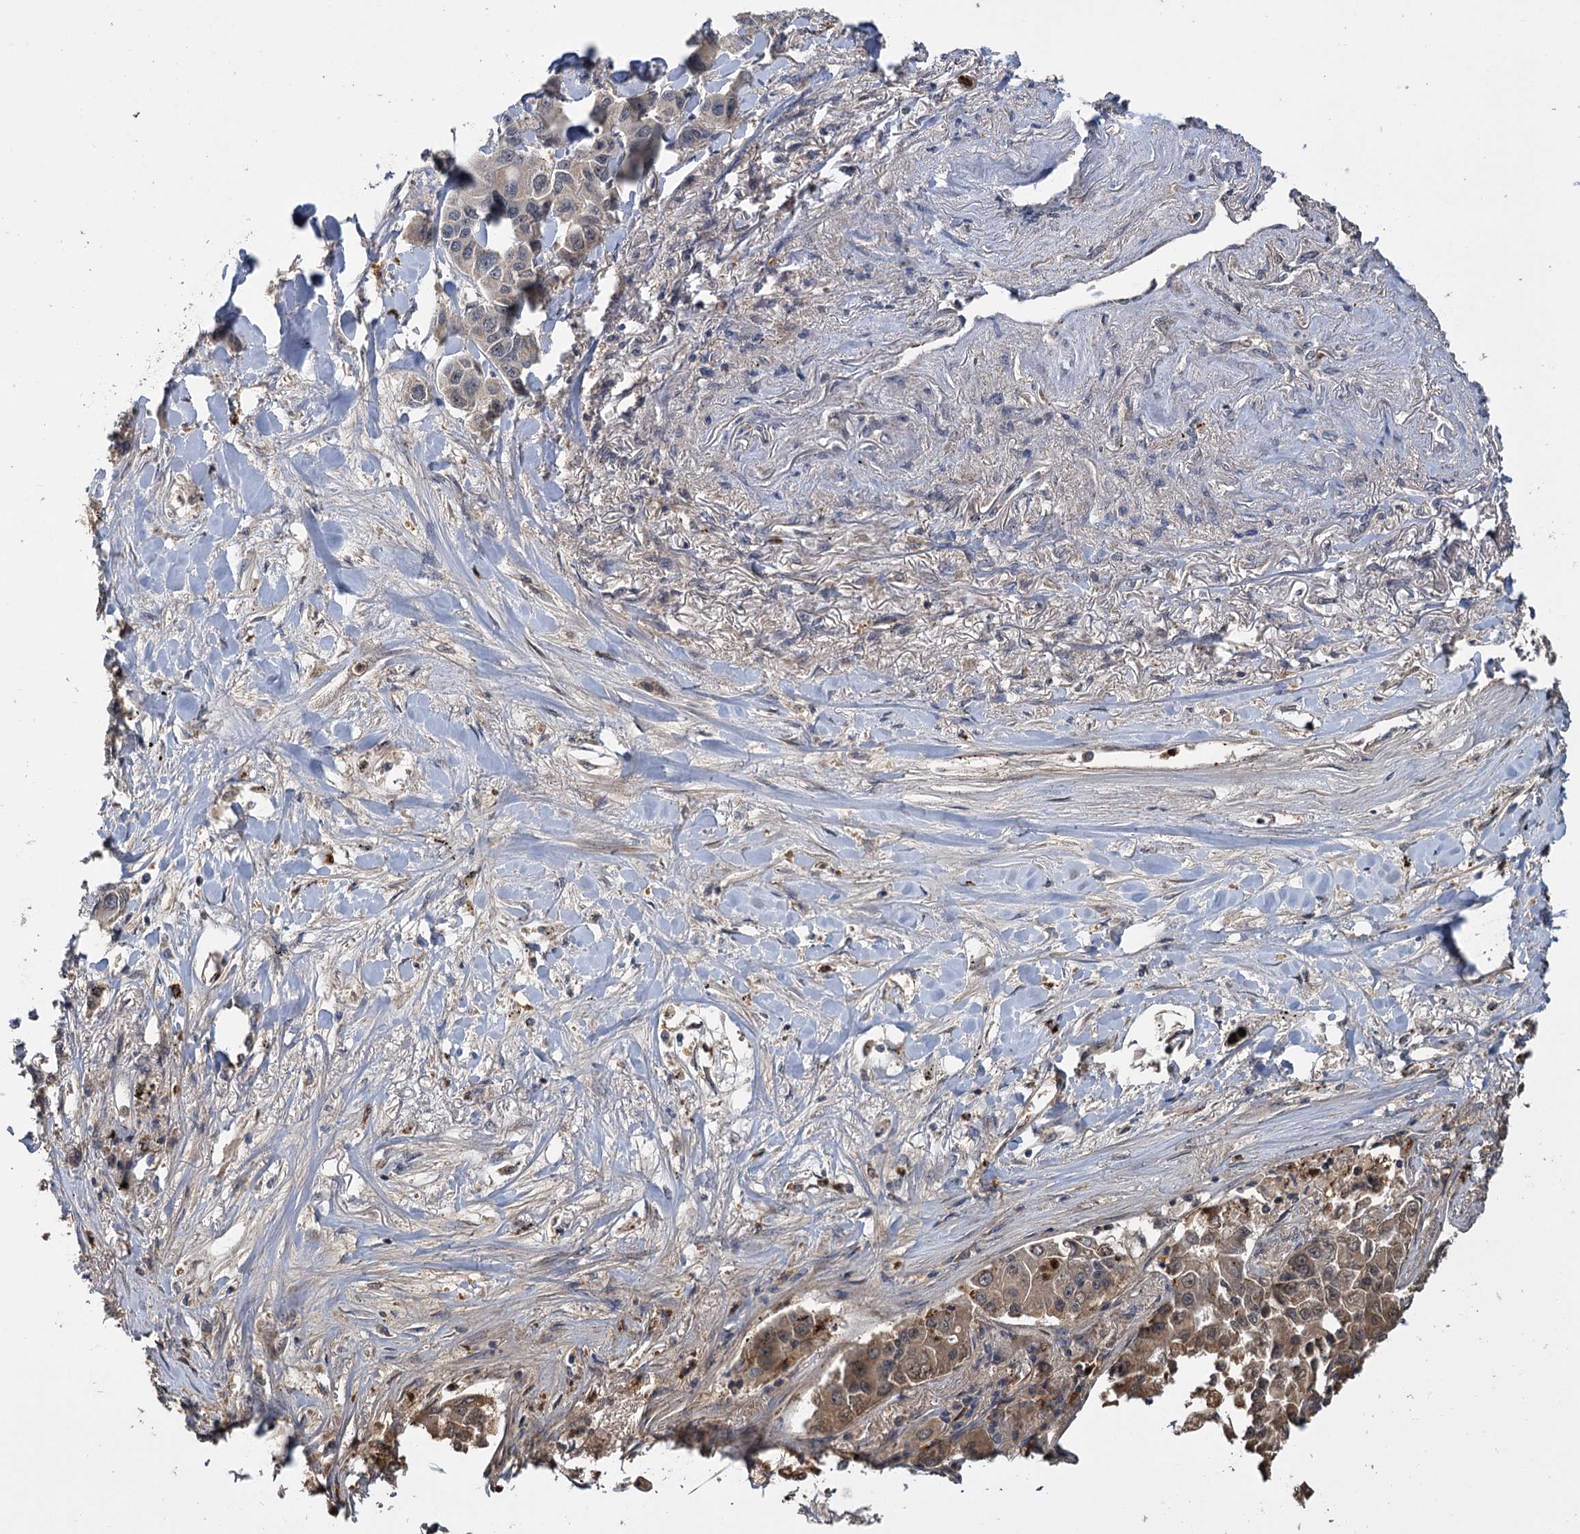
{"staining": {"intensity": "weak", "quantity": "<25%", "location": "cytoplasmic/membranous,nuclear"}, "tissue": "lung cancer", "cell_type": "Tumor cells", "image_type": "cancer", "snomed": [{"axis": "morphology", "description": "Adenocarcinoma, NOS"}, {"axis": "topography", "description": "Lung"}], "caption": "Immunohistochemistry (IHC) image of neoplastic tissue: human lung cancer stained with DAB displays no significant protein staining in tumor cells.", "gene": "KANSL2", "patient": {"sex": "male", "age": 49}}